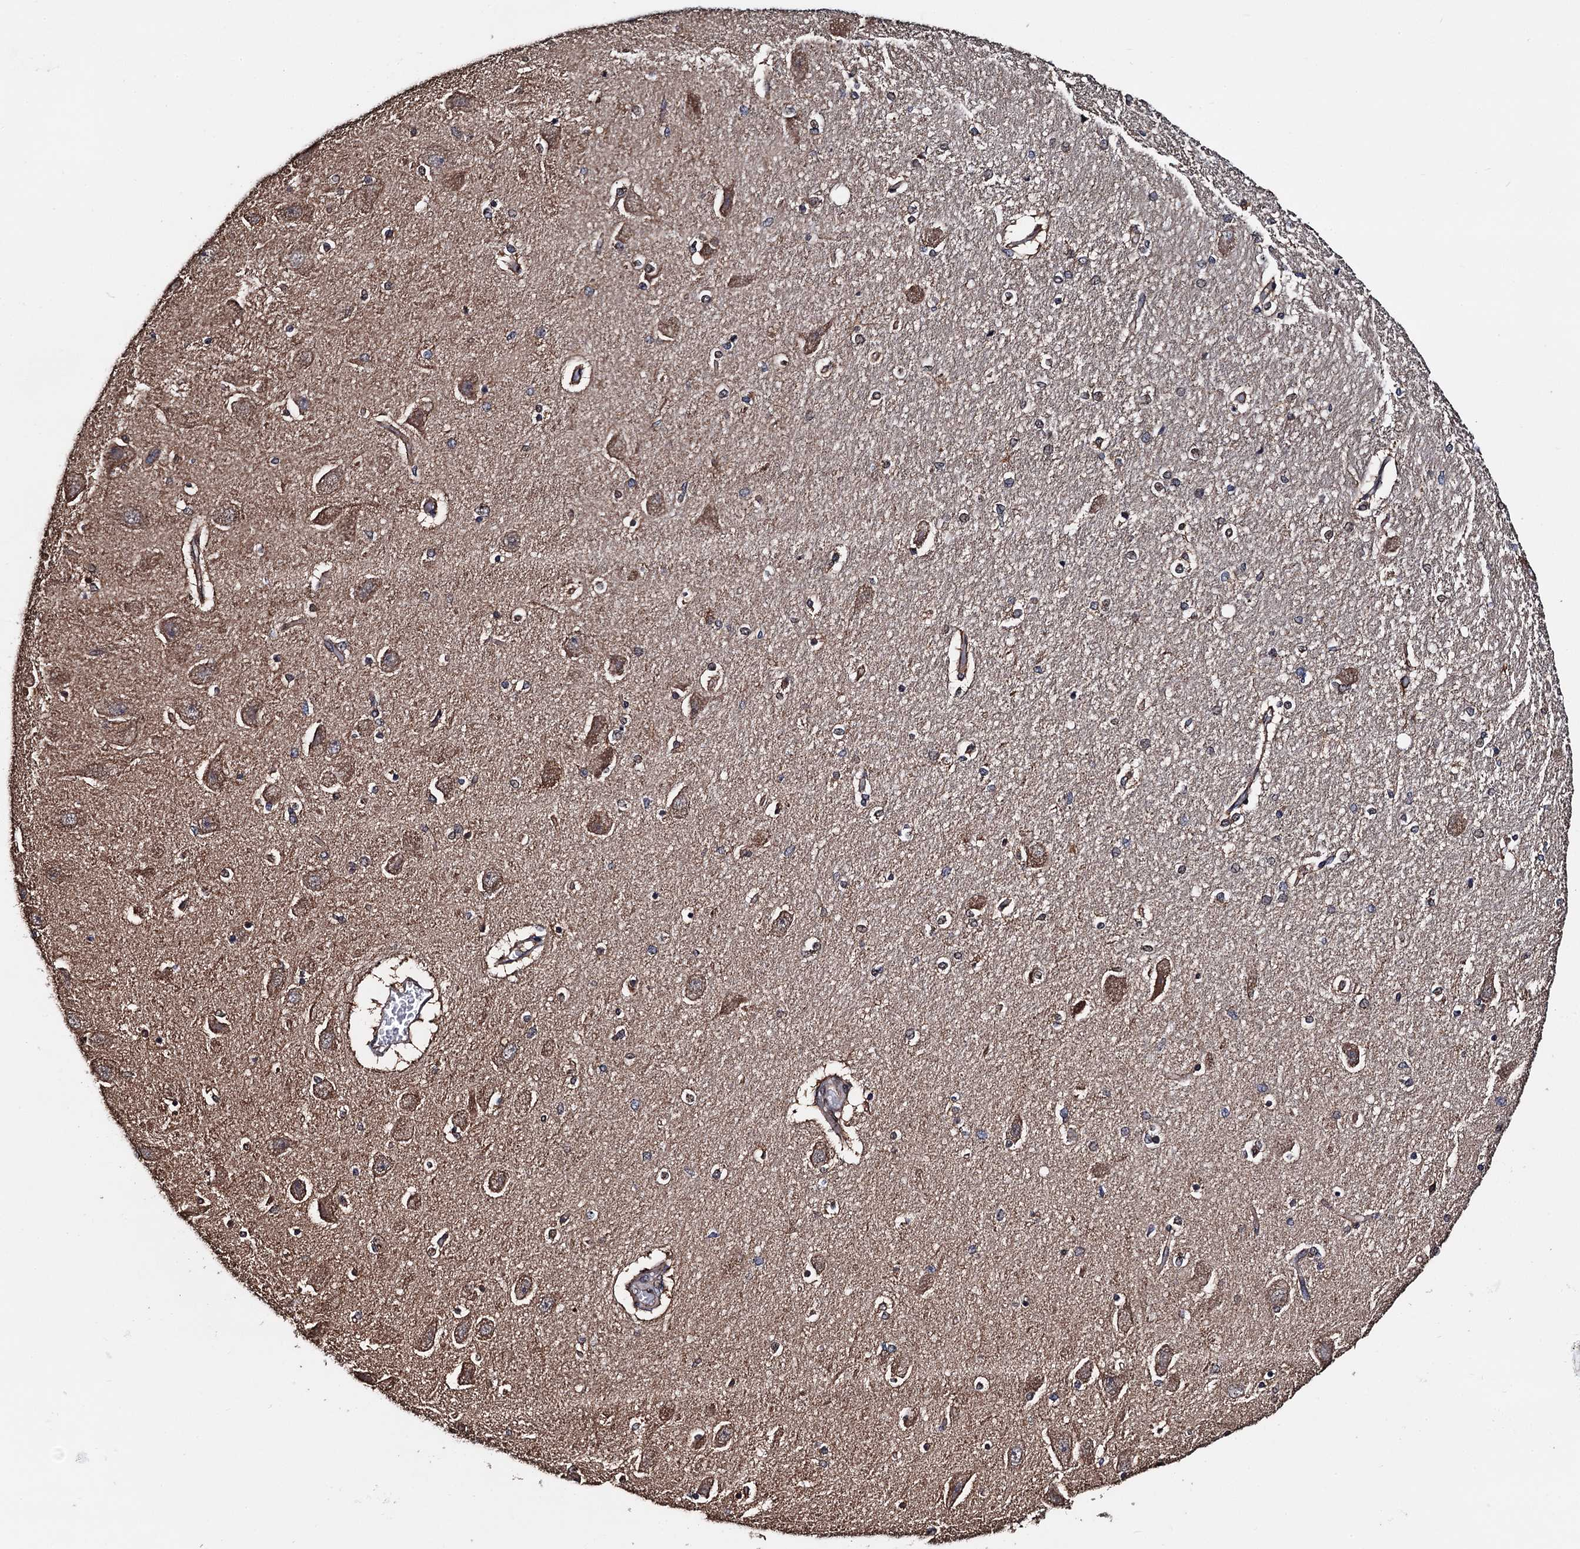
{"staining": {"intensity": "weak", "quantity": "25%-75%", "location": "cytoplasmic/membranous"}, "tissue": "hippocampus", "cell_type": "Glial cells", "image_type": "normal", "snomed": [{"axis": "morphology", "description": "Normal tissue, NOS"}, {"axis": "topography", "description": "Hippocampus"}], "caption": "Immunohistochemistry (DAB) staining of normal hippocampus exhibits weak cytoplasmic/membranous protein positivity in about 25%-75% of glial cells. The staining is performed using DAB (3,3'-diaminobenzidine) brown chromogen to label protein expression. The nuclei are counter-stained blue using hematoxylin.", "gene": "PTCD3", "patient": {"sex": "female", "age": 54}}